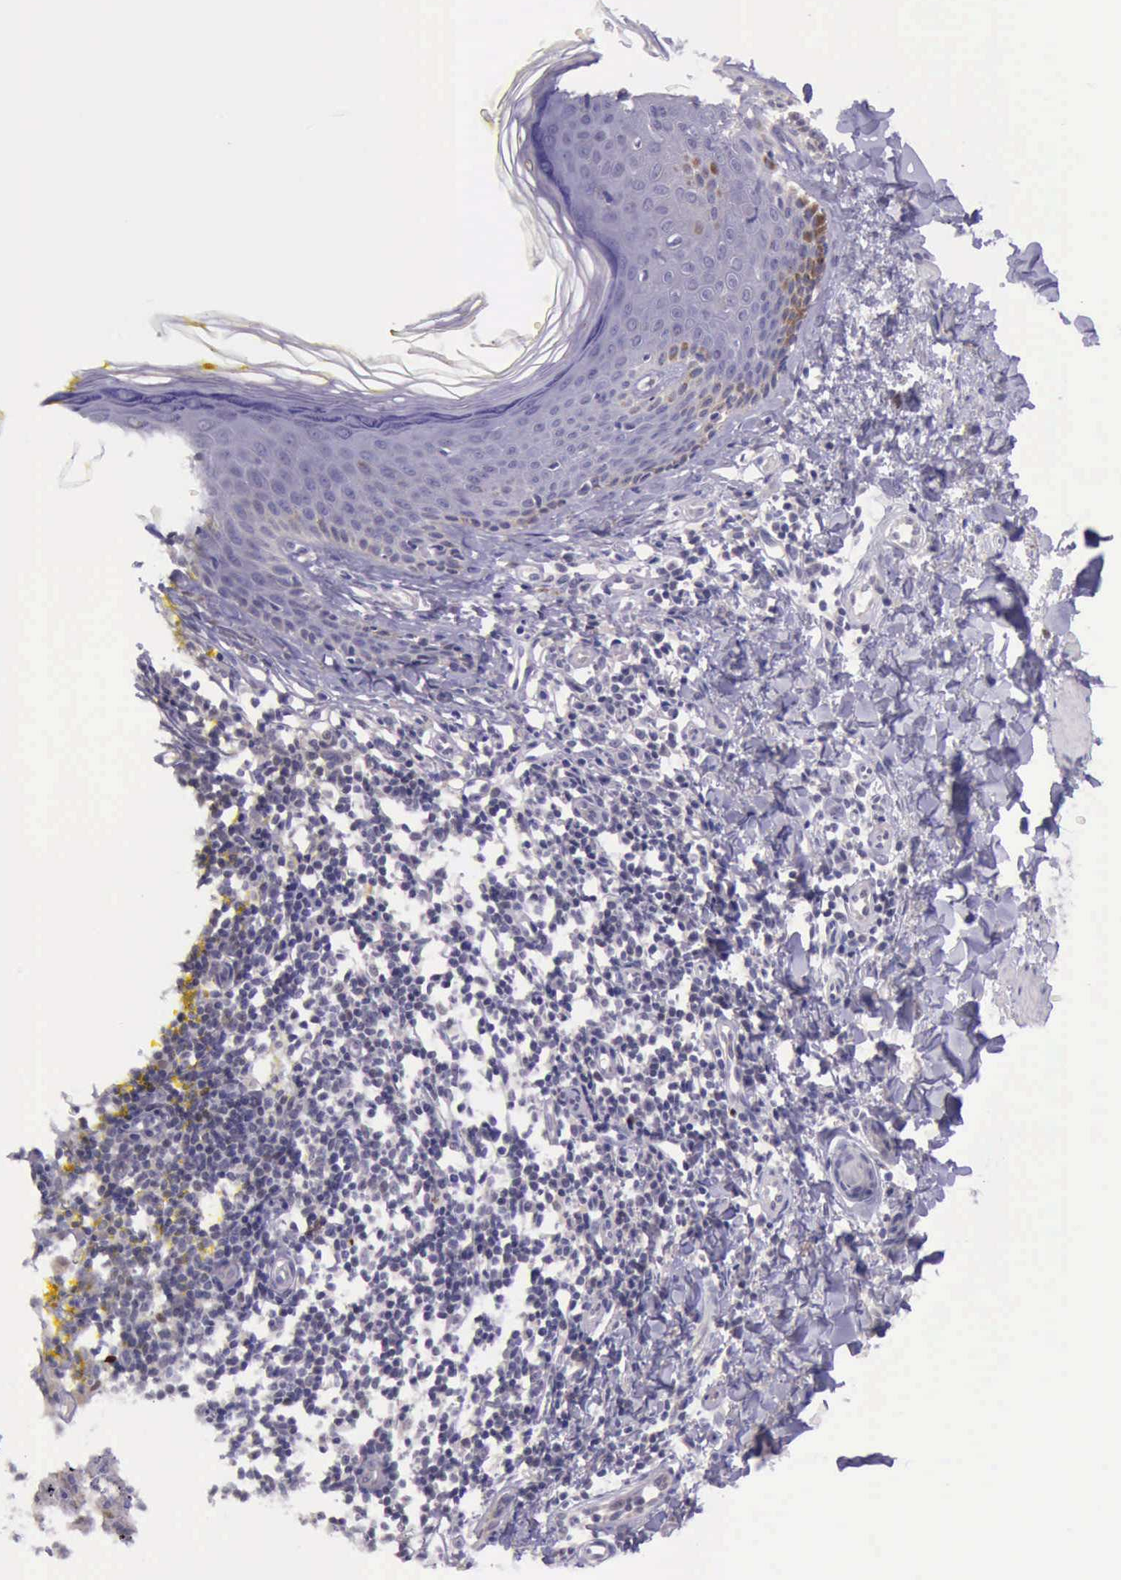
{"staining": {"intensity": "negative", "quantity": "none", "location": "none"}, "tissue": "melanoma", "cell_type": "Tumor cells", "image_type": "cancer", "snomed": [{"axis": "morphology", "description": "Malignant melanoma, NOS"}, {"axis": "topography", "description": "Skin"}], "caption": "Tumor cells are negative for brown protein staining in melanoma. (IHC, brightfield microscopy, high magnification).", "gene": "PARP1", "patient": {"sex": "female", "age": 52}}